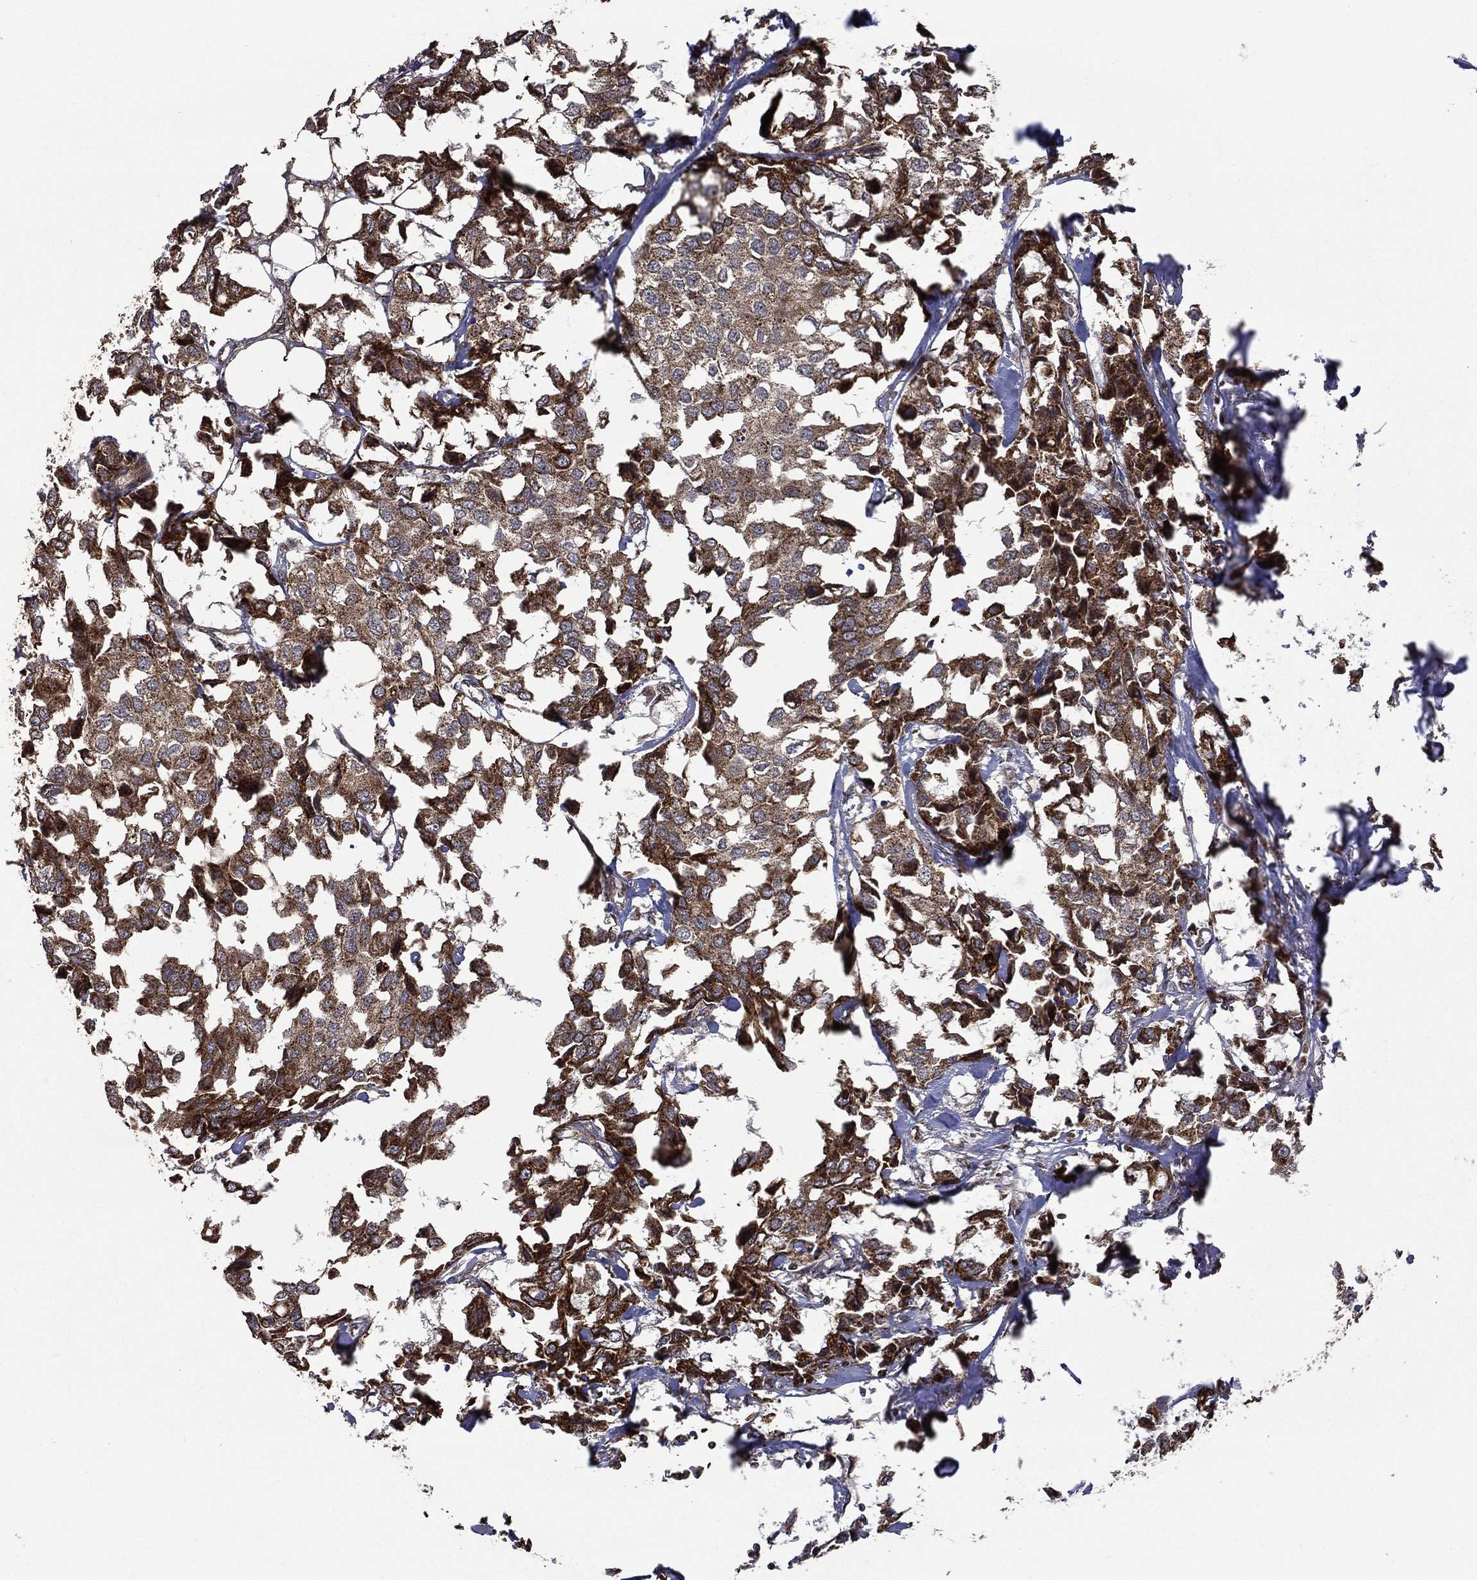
{"staining": {"intensity": "moderate", "quantity": ">75%", "location": "cytoplasmic/membranous"}, "tissue": "breast cancer", "cell_type": "Tumor cells", "image_type": "cancer", "snomed": [{"axis": "morphology", "description": "Duct carcinoma"}, {"axis": "topography", "description": "Breast"}], "caption": "The micrograph reveals immunohistochemical staining of breast cancer. There is moderate cytoplasmic/membranous positivity is seen in about >75% of tumor cells.", "gene": "GIMAP6", "patient": {"sex": "female", "age": 80}}